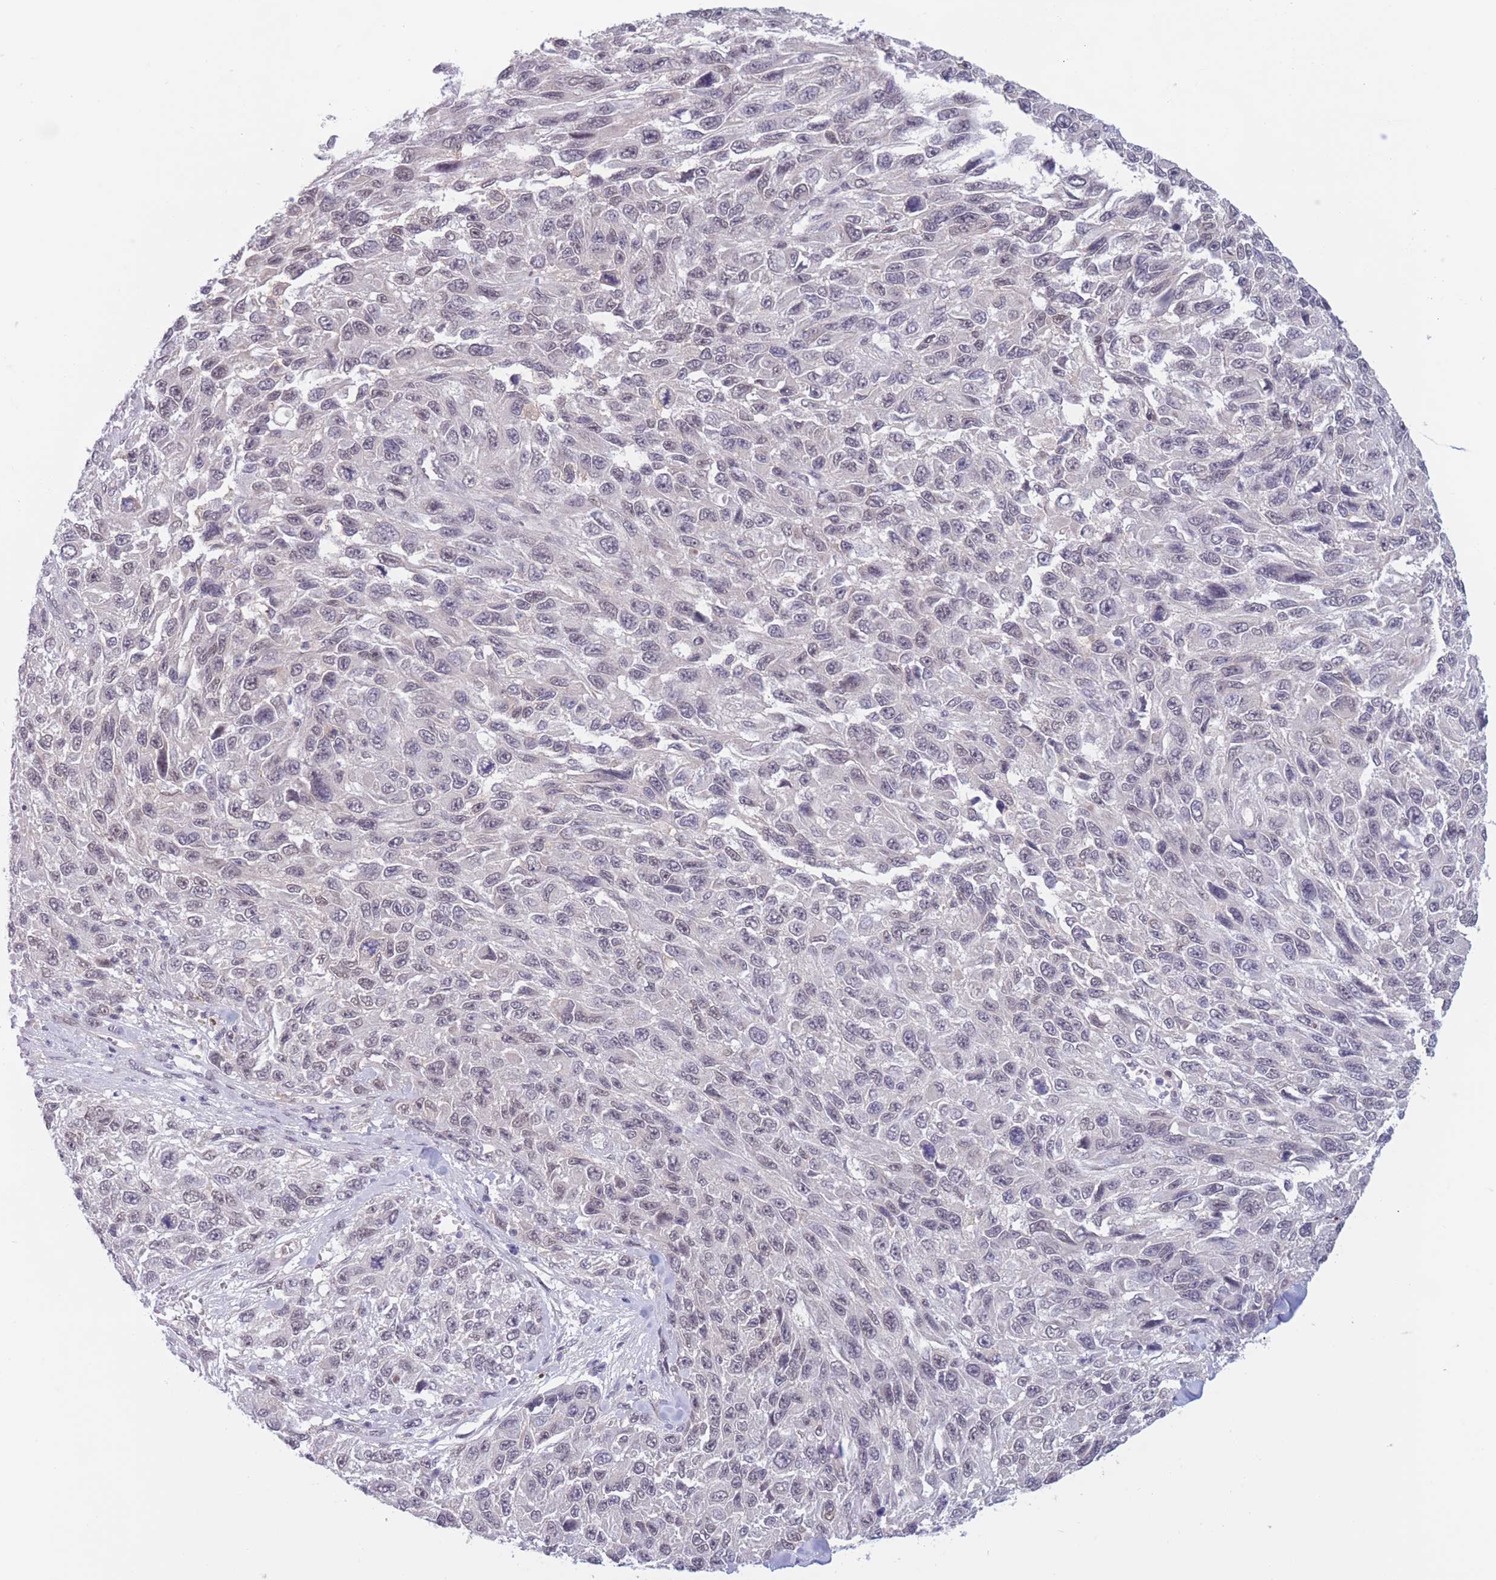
{"staining": {"intensity": "negative", "quantity": "none", "location": "none"}, "tissue": "melanoma", "cell_type": "Tumor cells", "image_type": "cancer", "snomed": [{"axis": "morphology", "description": "Malignant melanoma, NOS"}, {"axis": "topography", "description": "Skin"}], "caption": "IHC photomicrograph of human malignant melanoma stained for a protein (brown), which shows no positivity in tumor cells. Nuclei are stained in blue.", "gene": "PODXL", "patient": {"sex": "female", "age": 96}}